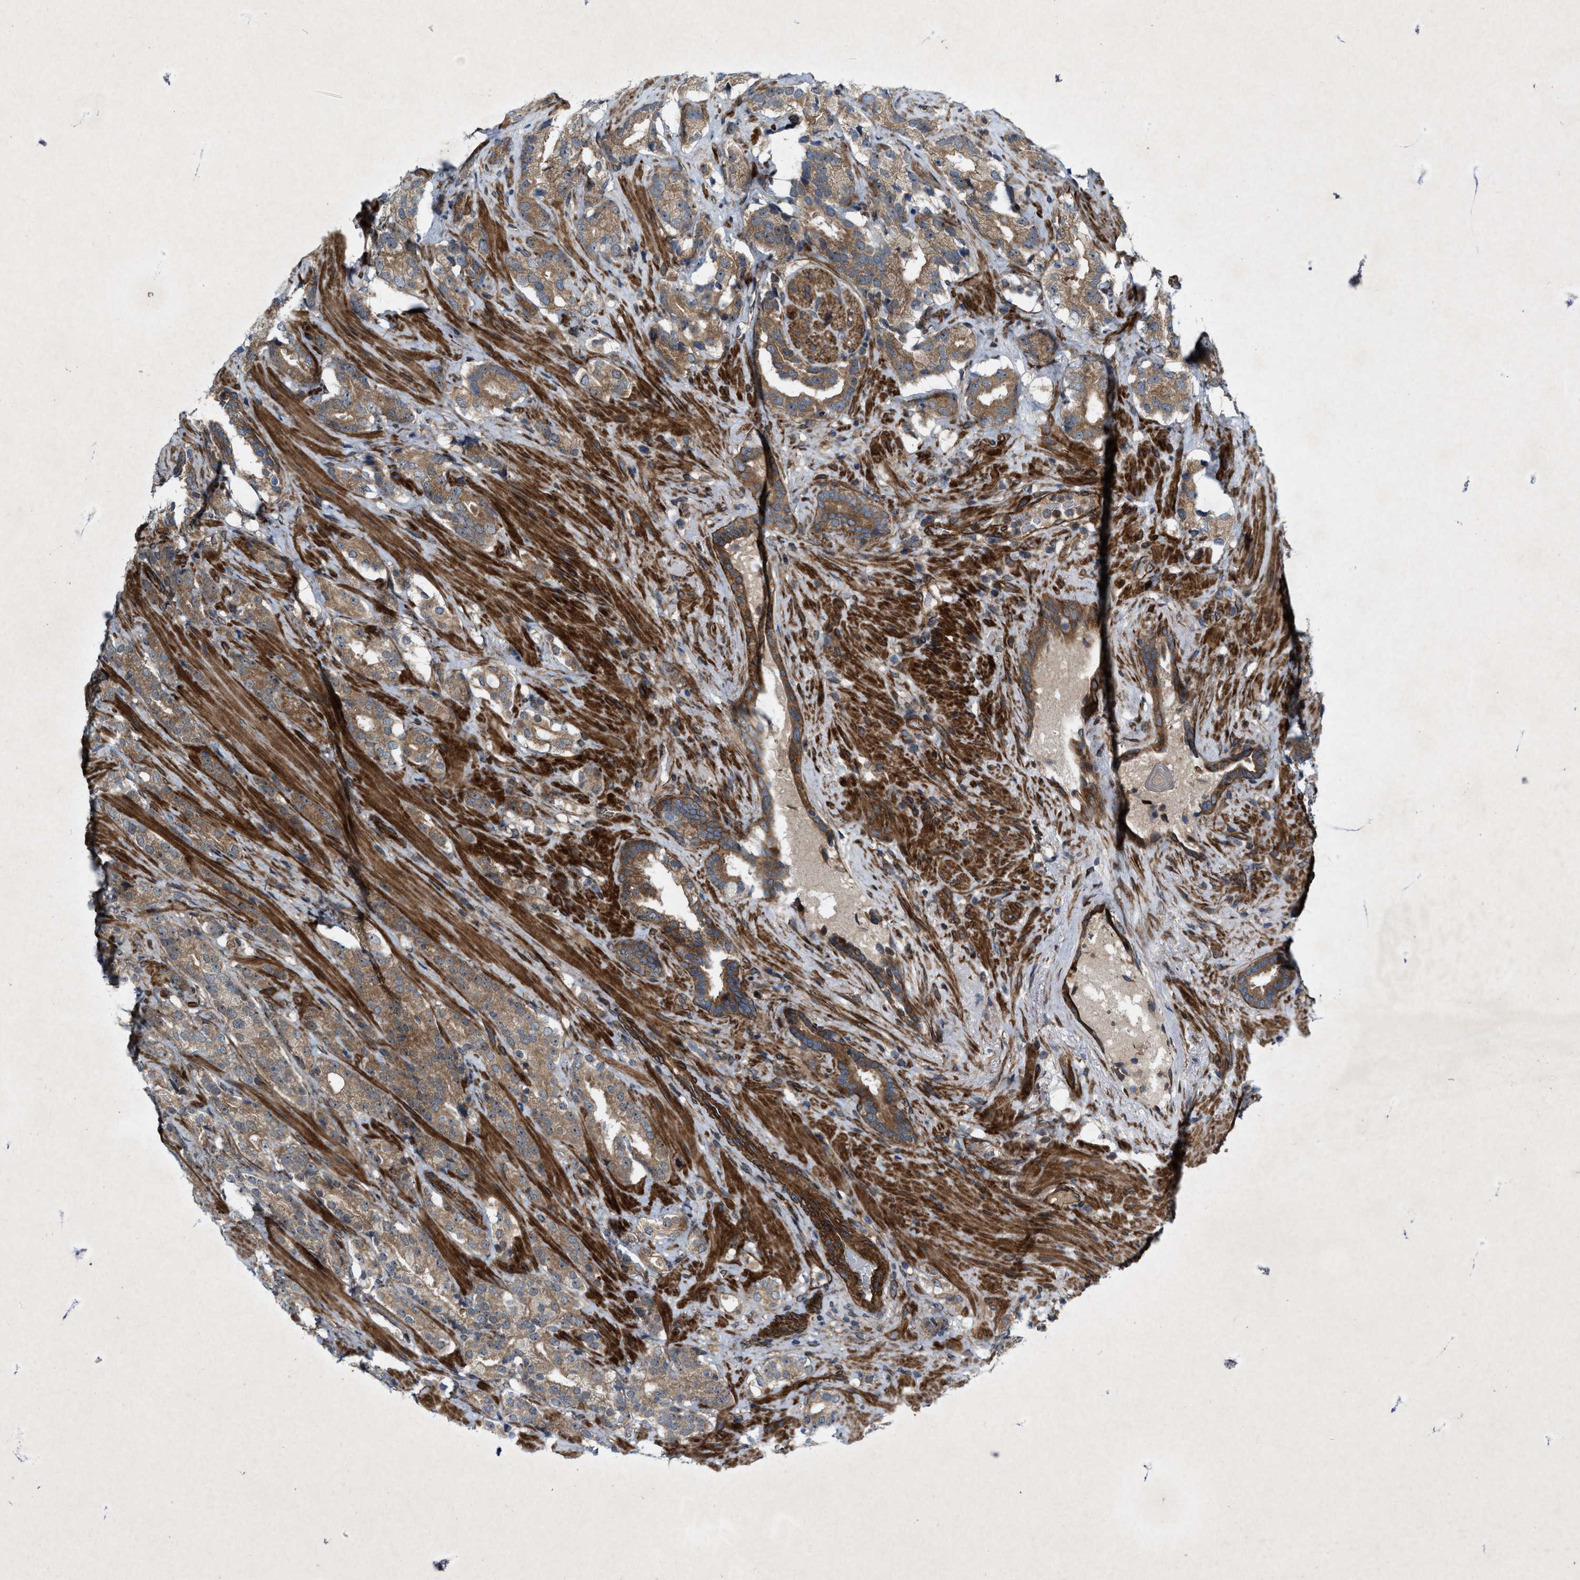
{"staining": {"intensity": "moderate", "quantity": ">75%", "location": "cytoplasmic/membranous"}, "tissue": "prostate cancer", "cell_type": "Tumor cells", "image_type": "cancer", "snomed": [{"axis": "morphology", "description": "Adenocarcinoma, High grade"}, {"axis": "topography", "description": "Prostate"}], "caption": "A brown stain labels moderate cytoplasmic/membranous expression of a protein in prostate cancer (adenocarcinoma (high-grade)) tumor cells. Immunohistochemistry (ihc) stains the protein of interest in brown and the nuclei are stained blue.", "gene": "URGCP", "patient": {"sex": "male", "age": 71}}